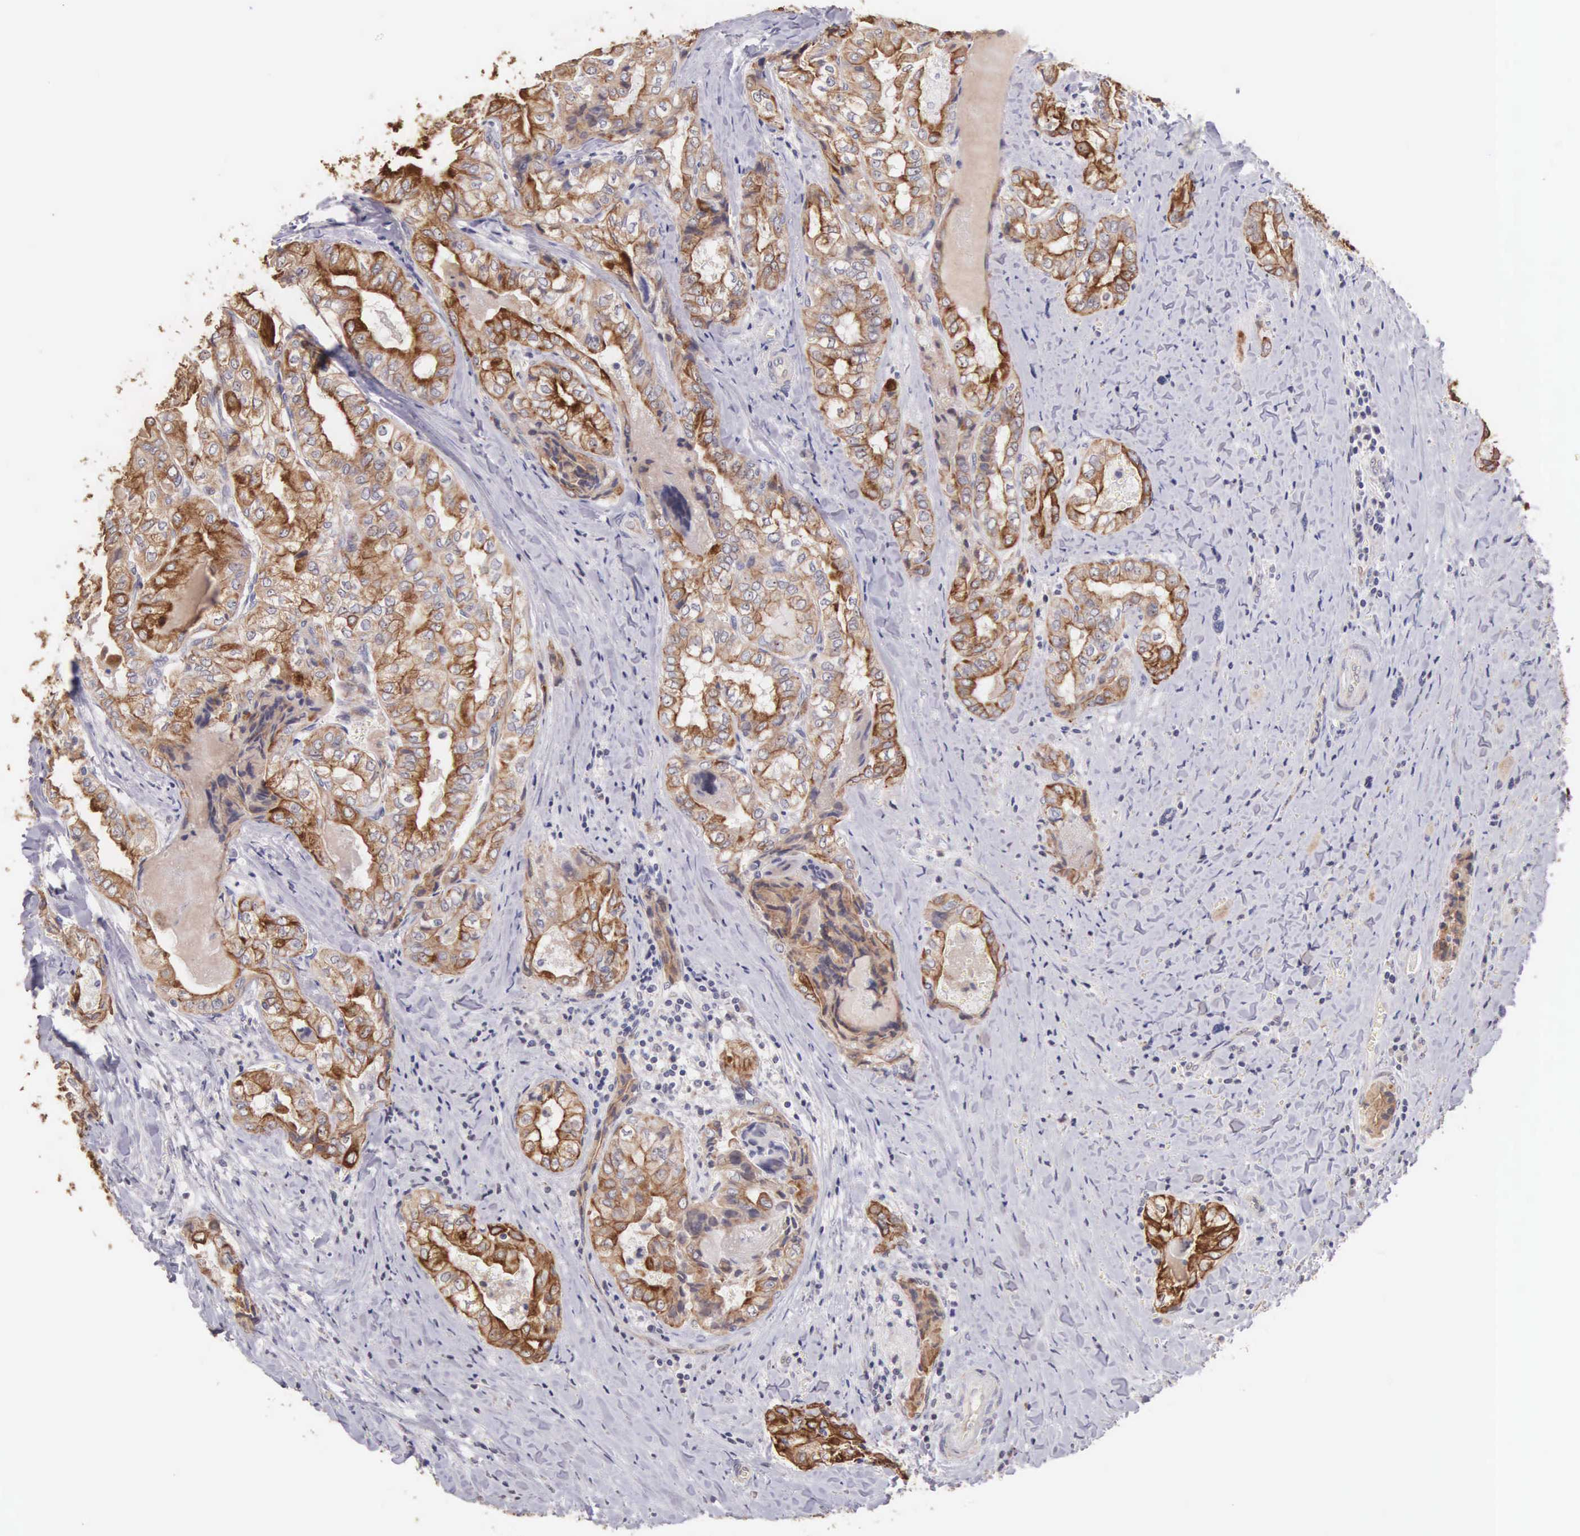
{"staining": {"intensity": "moderate", "quantity": "25%-75%", "location": "cytoplasmic/membranous"}, "tissue": "thyroid cancer", "cell_type": "Tumor cells", "image_type": "cancer", "snomed": [{"axis": "morphology", "description": "Papillary adenocarcinoma, NOS"}, {"axis": "topography", "description": "Thyroid gland"}], "caption": "This micrograph reveals thyroid cancer (papillary adenocarcinoma) stained with immunohistochemistry to label a protein in brown. The cytoplasmic/membranous of tumor cells show moderate positivity for the protein. Nuclei are counter-stained blue.", "gene": "PIR", "patient": {"sex": "female", "age": 71}}